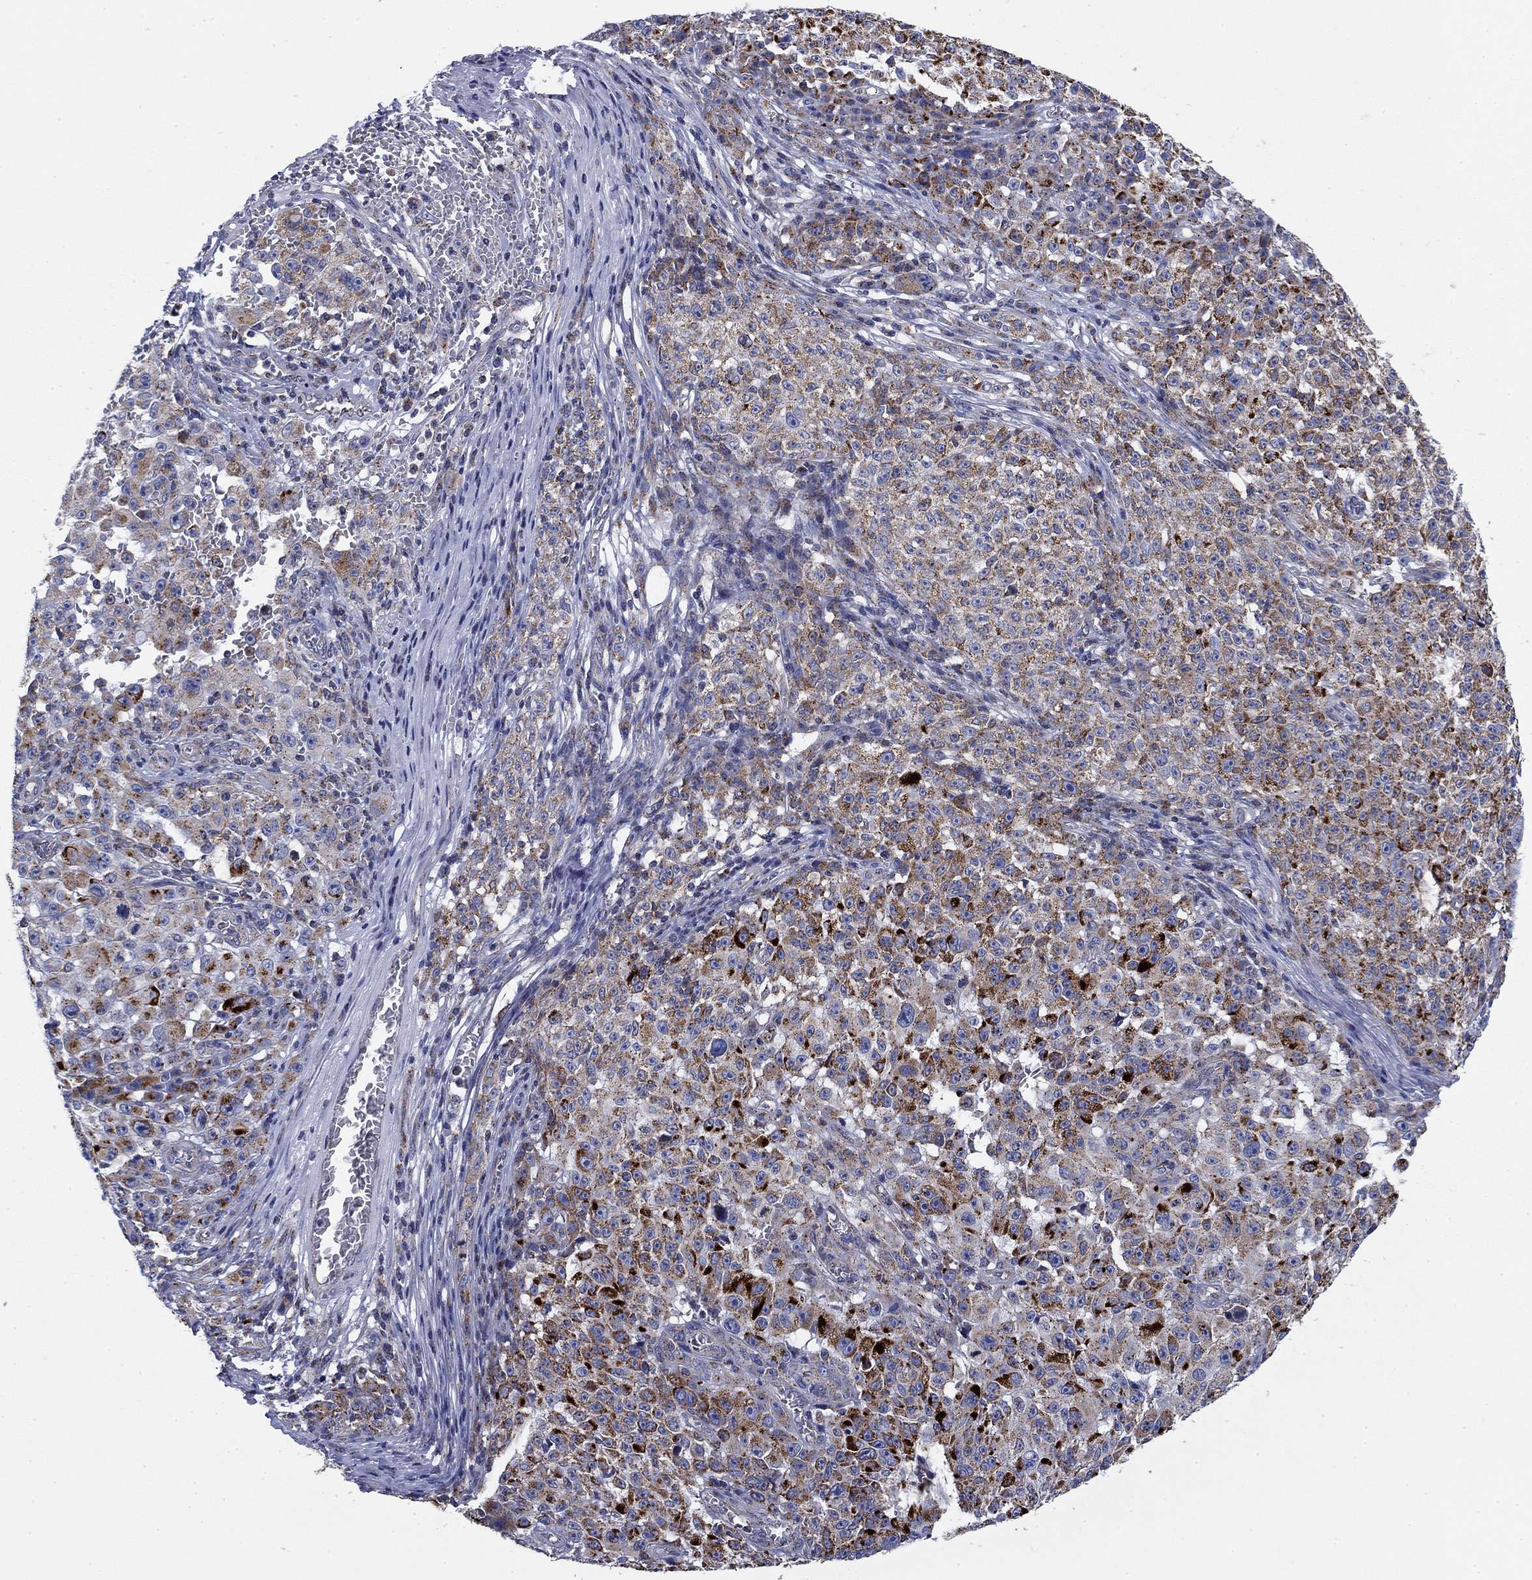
{"staining": {"intensity": "strong", "quantity": "<25%", "location": "cytoplasmic/membranous"}, "tissue": "melanoma", "cell_type": "Tumor cells", "image_type": "cancer", "snomed": [{"axis": "morphology", "description": "Malignant melanoma, NOS"}, {"axis": "topography", "description": "Skin"}], "caption": "Approximately <25% of tumor cells in malignant melanoma display strong cytoplasmic/membranous protein positivity as visualized by brown immunohistochemical staining.", "gene": "NACAD", "patient": {"sex": "female", "age": 82}}